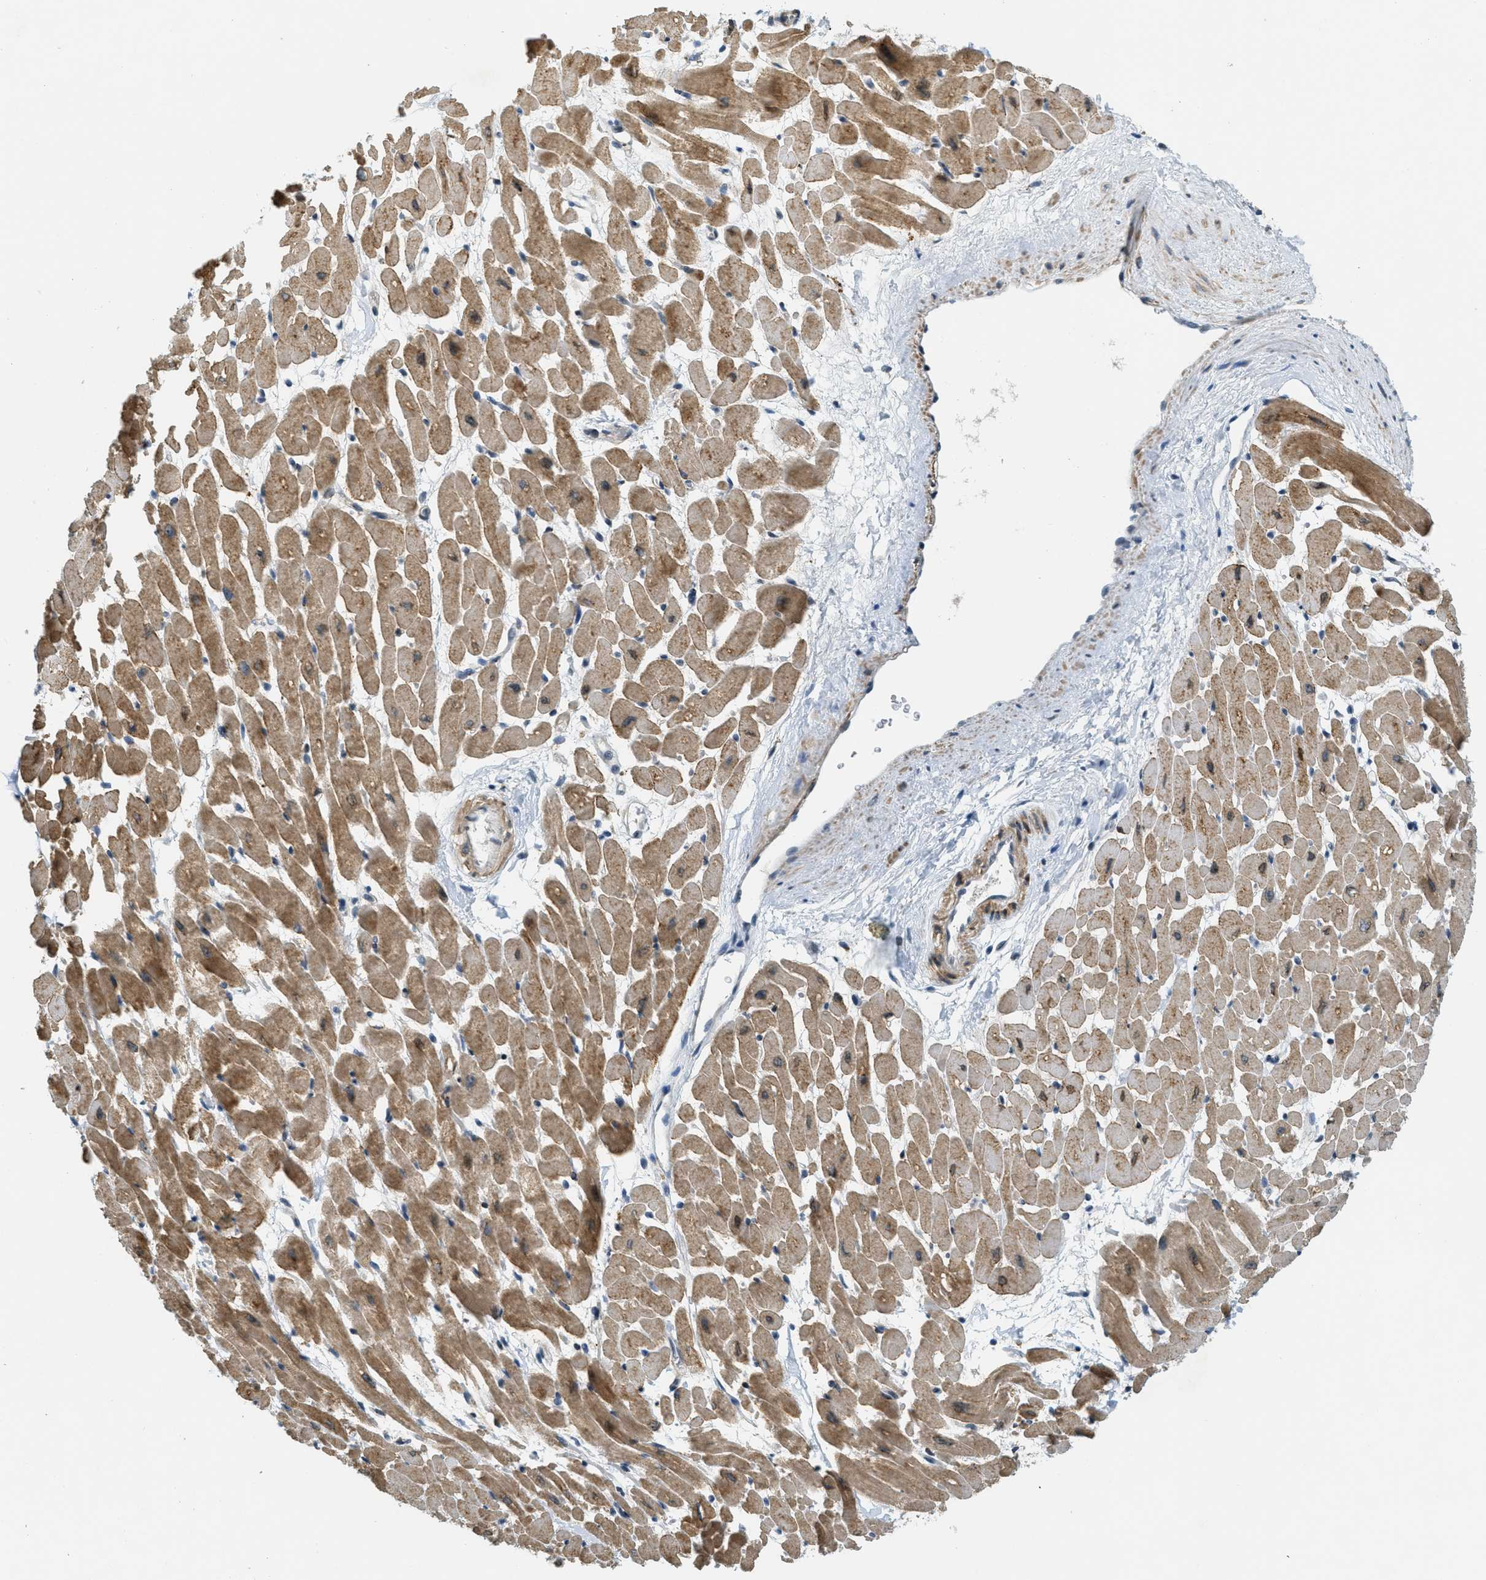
{"staining": {"intensity": "moderate", "quantity": ">75%", "location": "cytoplasmic/membranous"}, "tissue": "heart muscle", "cell_type": "Cardiomyocytes", "image_type": "normal", "snomed": [{"axis": "morphology", "description": "Normal tissue, NOS"}, {"axis": "topography", "description": "Heart"}], "caption": "A high-resolution photomicrograph shows immunohistochemistry staining of normal heart muscle, which demonstrates moderate cytoplasmic/membranous staining in about >75% of cardiomyocytes. Immunohistochemistry (ihc) stains the protein in brown and the nuclei are stained blue.", "gene": "DDX47", "patient": {"sex": "male", "age": 45}}